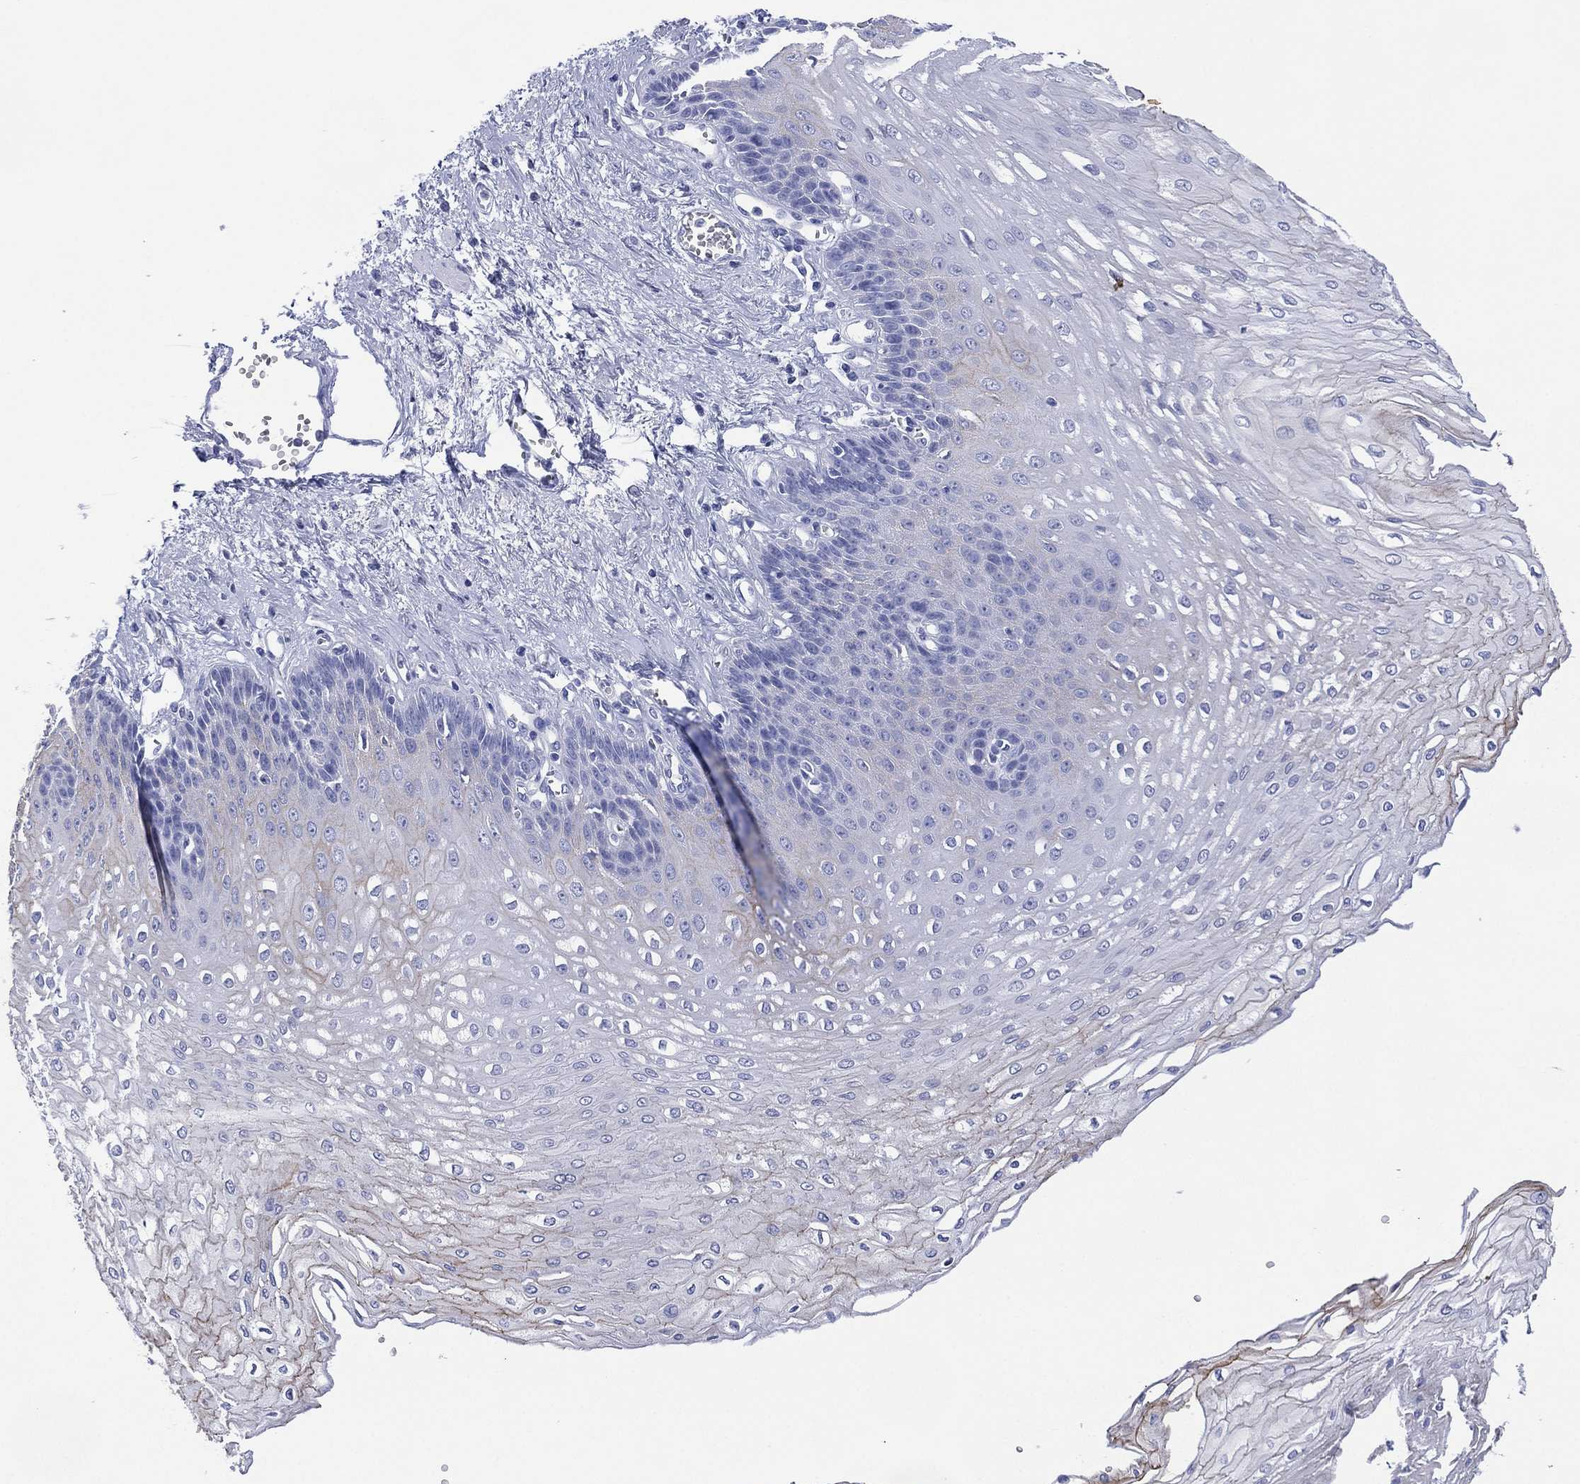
{"staining": {"intensity": "strong", "quantity": "<25%", "location": "cytoplasmic/membranous"}, "tissue": "esophagus", "cell_type": "Squamous epithelial cells", "image_type": "normal", "snomed": [{"axis": "morphology", "description": "Normal tissue, NOS"}, {"axis": "topography", "description": "Esophagus"}], "caption": "Immunohistochemistry (IHC) histopathology image of benign esophagus: human esophagus stained using immunohistochemistry demonstrates medium levels of strong protein expression localized specifically in the cytoplasmic/membranous of squamous epithelial cells, appearing as a cytoplasmic/membranous brown color.", "gene": "DSG1", "patient": {"sex": "female", "age": 62}}